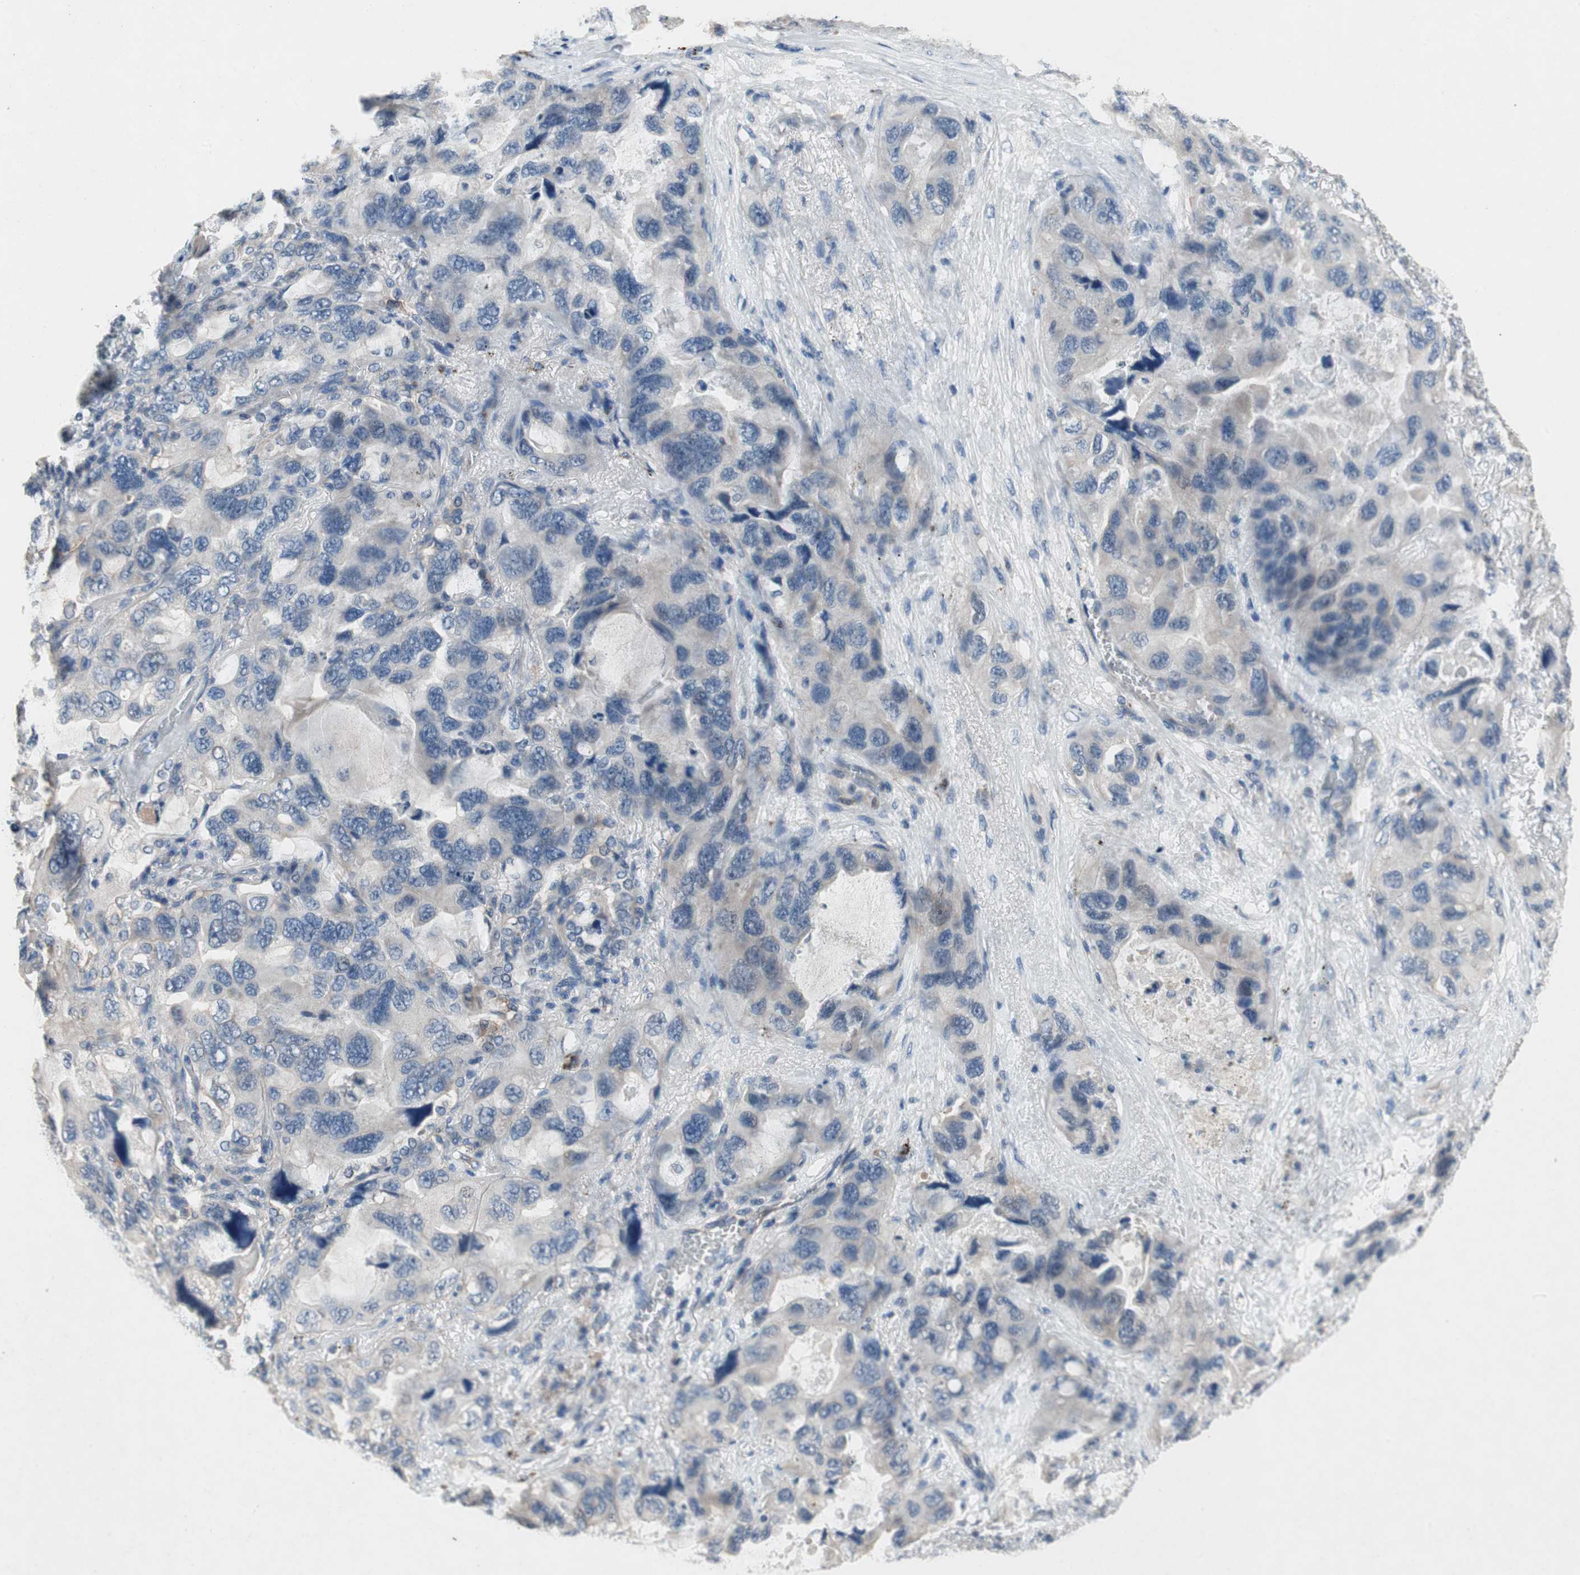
{"staining": {"intensity": "negative", "quantity": "none", "location": "none"}, "tissue": "lung cancer", "cell_type": "Tumor cells", "image_type": "cancer", "snomed": [{"axis": "morphology", "description": "Squamous cell carcinoma, NOS"}, {"axis": "topography", "description": "Lung"}], "caption": "A histopathology image of human lung squamous cell carcinoma is negative for staining in tumor cells.", "gene": "ALPL", "patient": {"sex": "female", "age": 73}}